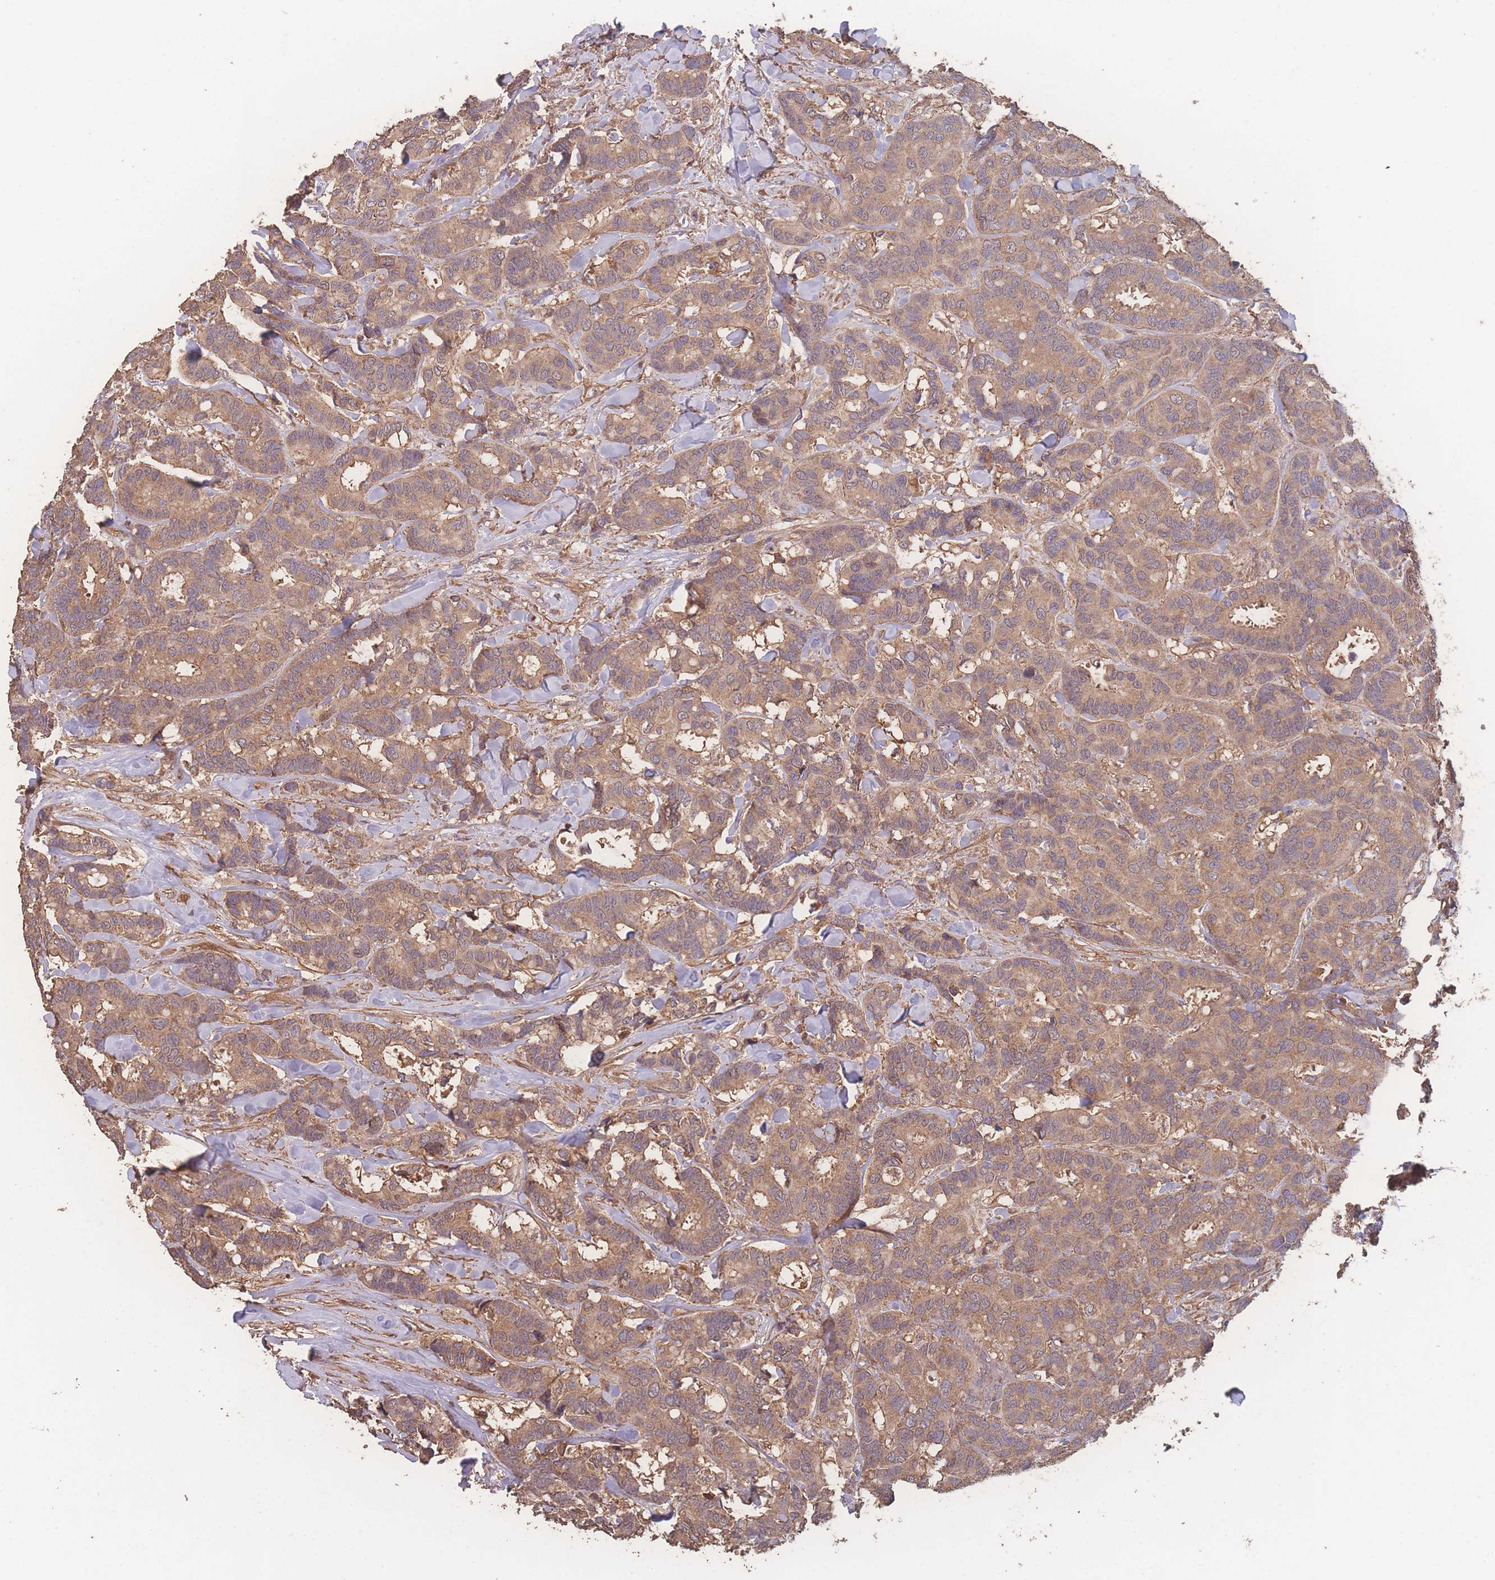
{"staining": {"intensity": "moderate", "quantity": ">75%", "location": "cytoplasmic/membranous"}, "tissue": "breast cancer", "cell_type": "Tumor cells", "image_type": "cancer", "snomed": [{"axis": "morphology", "description": "Normal tissue, NOS"}, {"axis": "morphology", "description": "Duct carcinoma"}, {"axis": "topography", "description": "Breast"}], "caption": "This photomicrograph reveals infiltrating ductal carcinoma (breast) stained with immunohistochemistry (IHC) to label a protein in brown. The cytoplasmic/membranous of tumor cells show moderate positivity for the protein. Nuclei are counter-stained blue.", "gene": "ATXN10", "patient": {"sex": "female", "age": 87}}